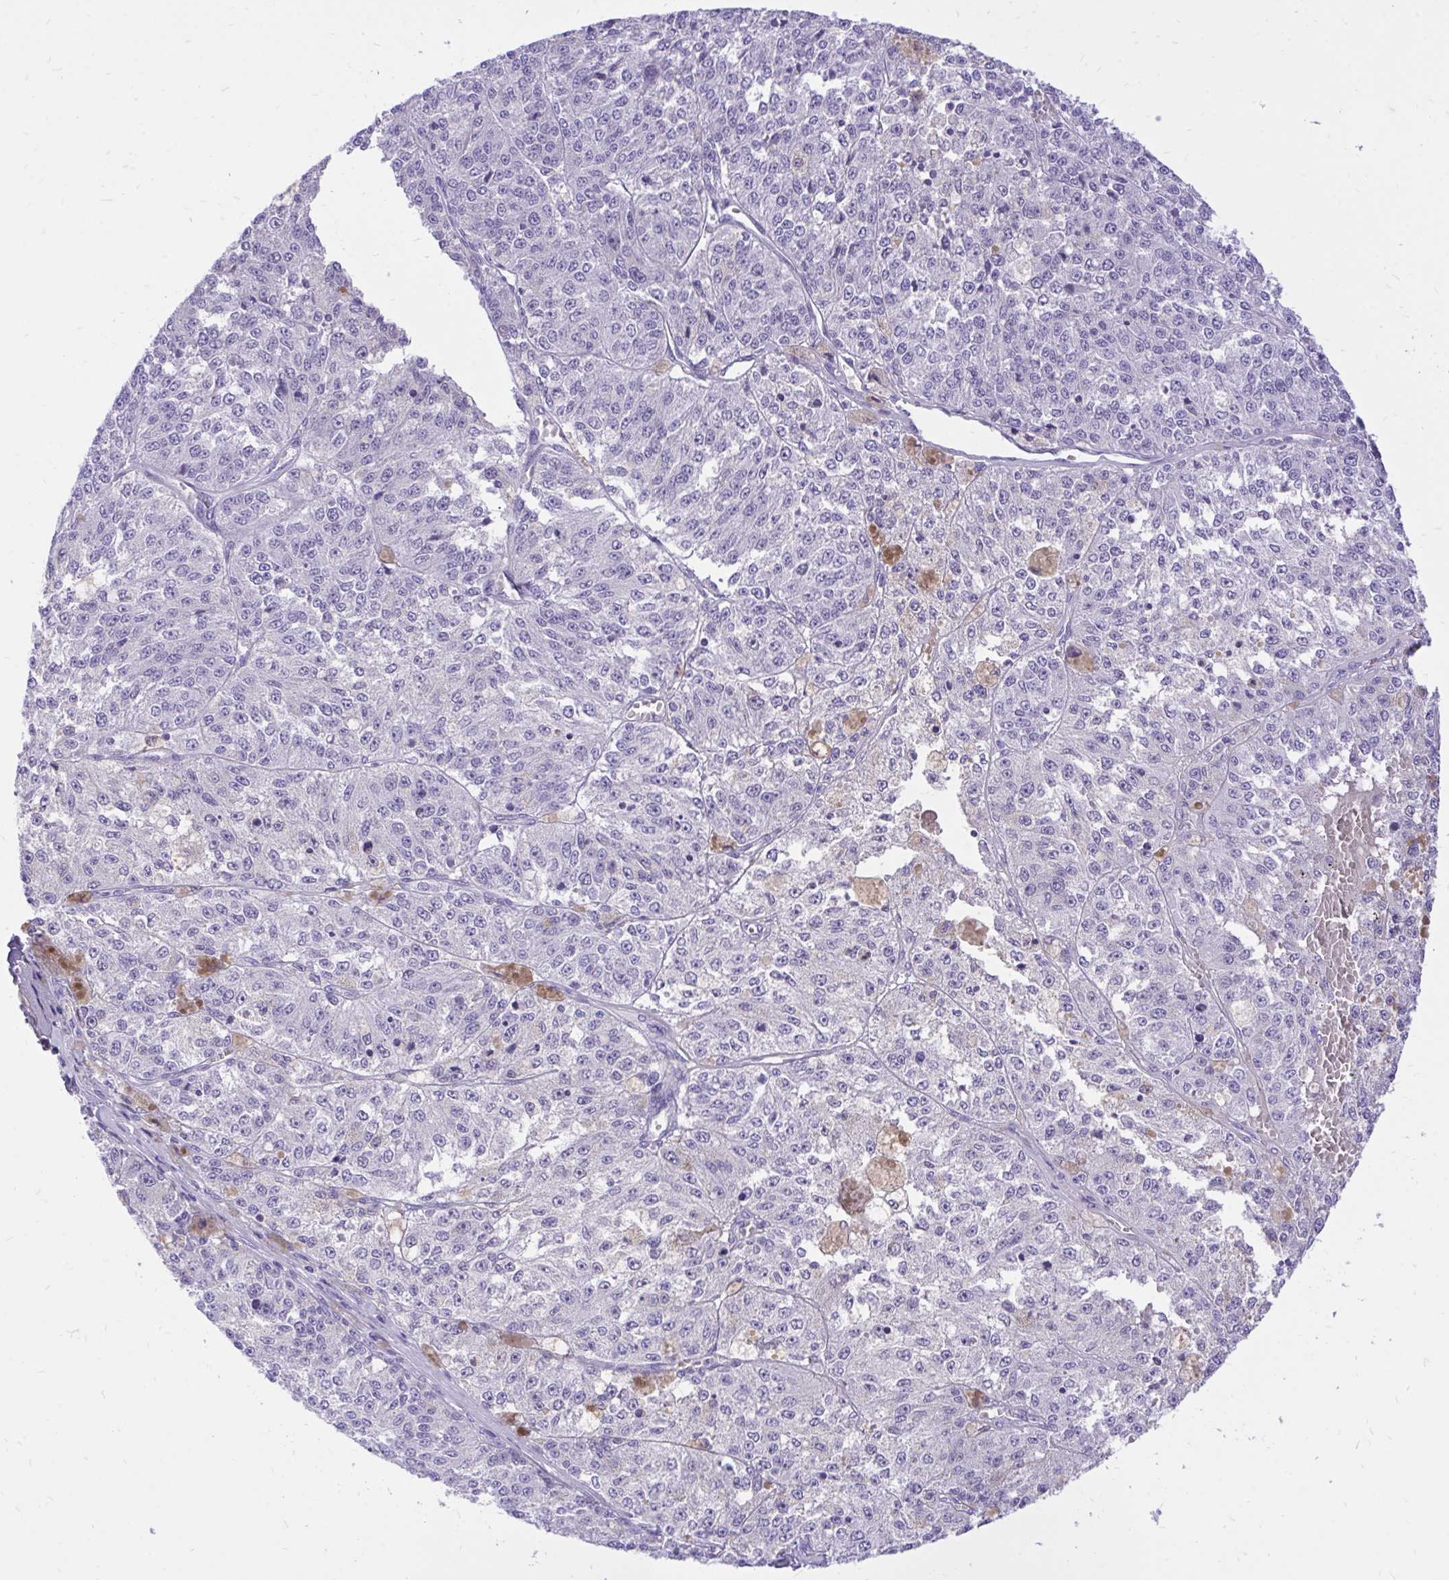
{"staining": {"intensity": "negative", "quantity": "none", "location": "none"}, "tissue": "melanoma", "cell_type": "Tumor cells", "image_type": "cancer", "snomed": [{"axis": "morphology", "description": "Malignant melanoma, Metastatic site"}, {"axis": "topography", "description": "Lymph node"}], "caption": "This is an immunohistochemistry (IHC) photomicrograph of human malignant melanoma (metastatic site). There is no positivity in tumor cells.", "gene": "MON1A", "patient": {"sex": "female", "age": 64}}